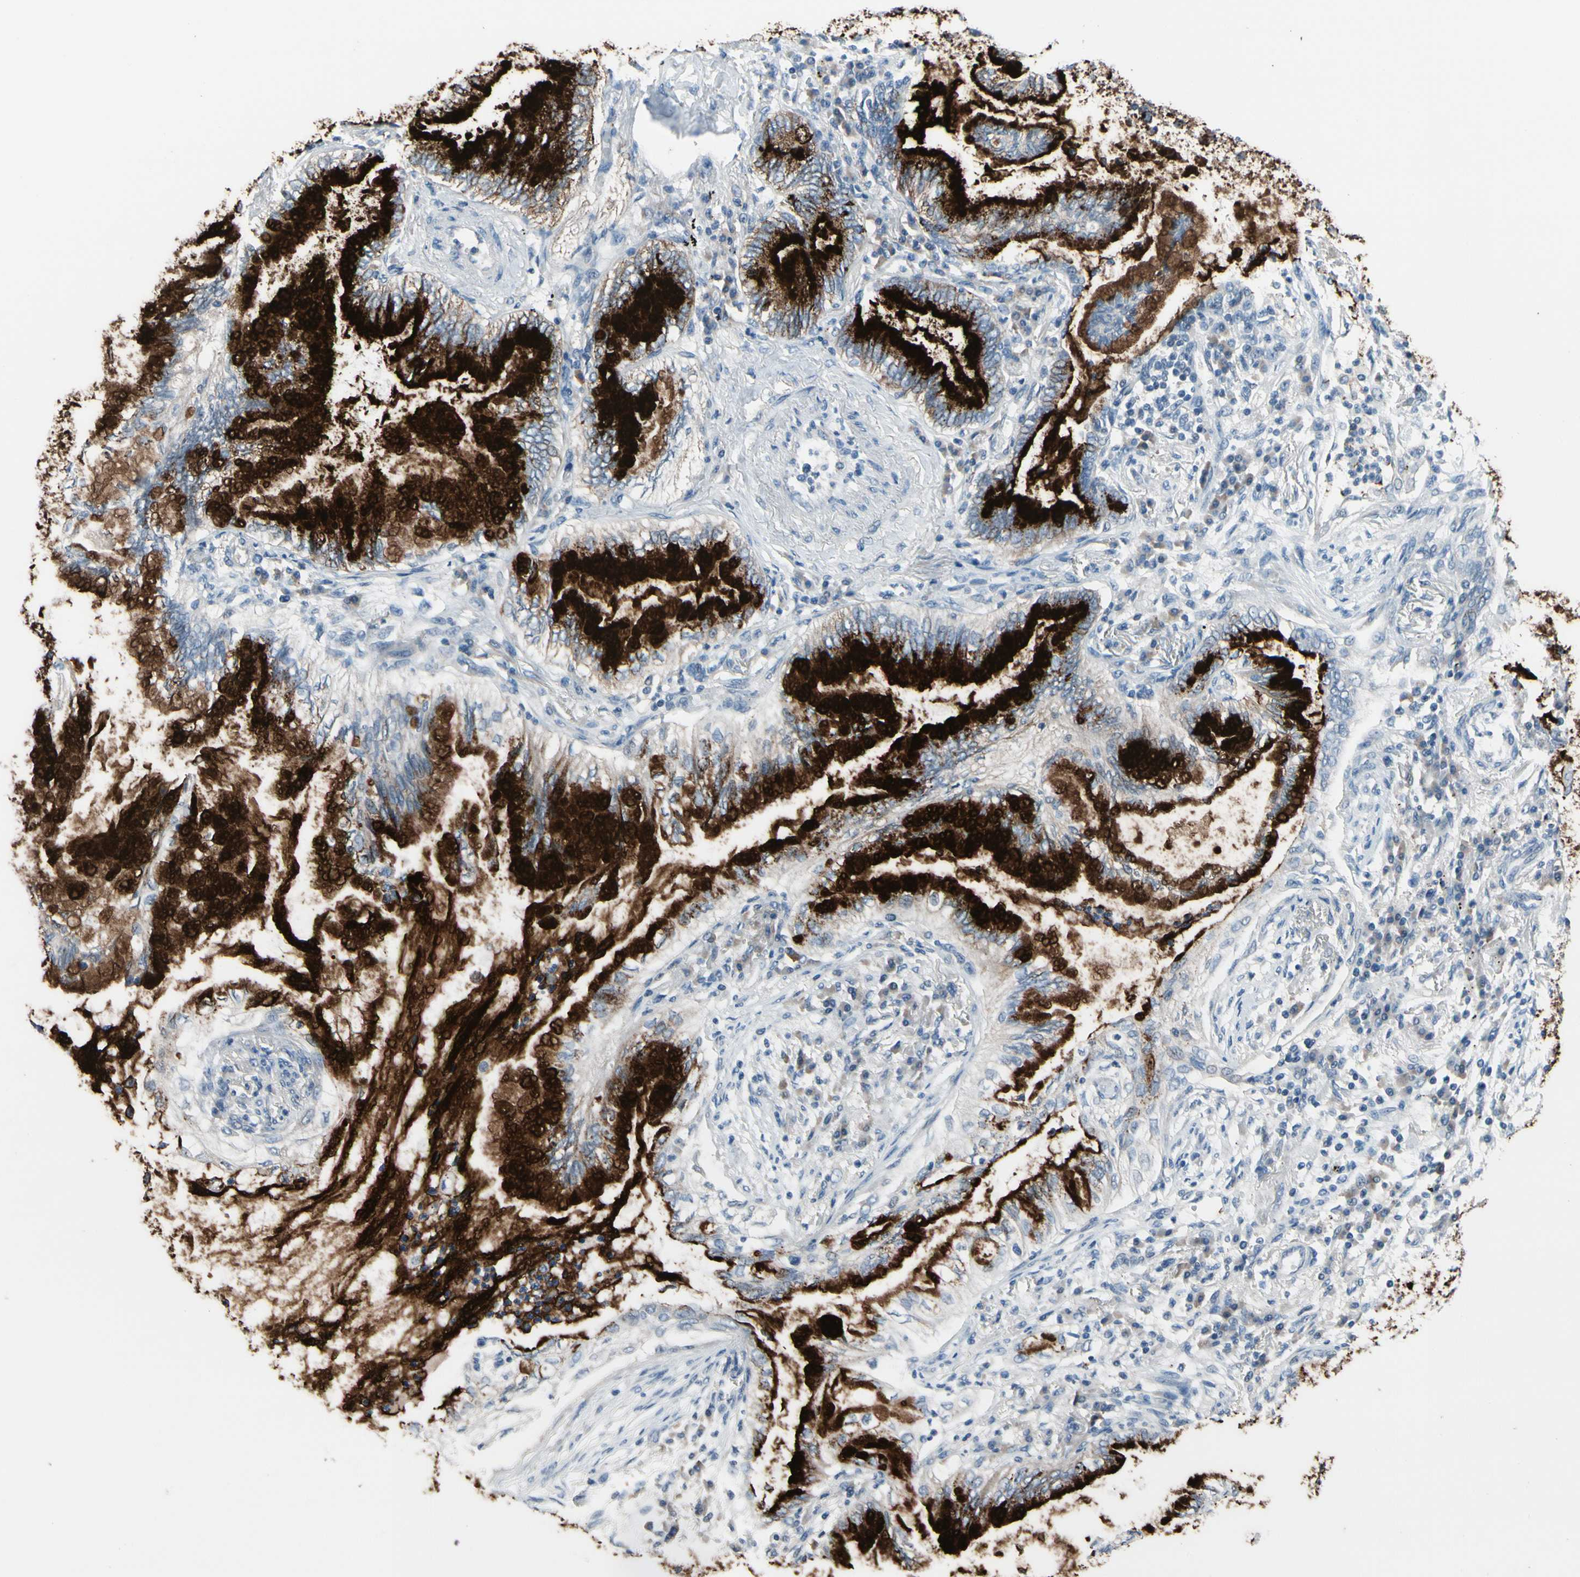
{"staining": {"intensity": "strong", "quantity": ">75%", "location": "cytoplasmic/membranous"}, "tissue": "lung cancer", "cell_type": "Tumor cells", "image_type": "cancer", "snomed": [{"axis": "morphology", "description": "Normal tissue, NOS"}, {"axis": "morphology", "description": "Adenocarcinoma, NOS"}, {"axis": "topography", "description": "Bronchus"}, {"axis": "topography", "description": "Lung"}], "caption": "Protein staining of lung cancer tissue demonstrates strong cytoplasmic/membranous expression in approximately >75% of tumor cells.", "gene": "MUC5B", "patient": {"sex": "female", "age": 70}}